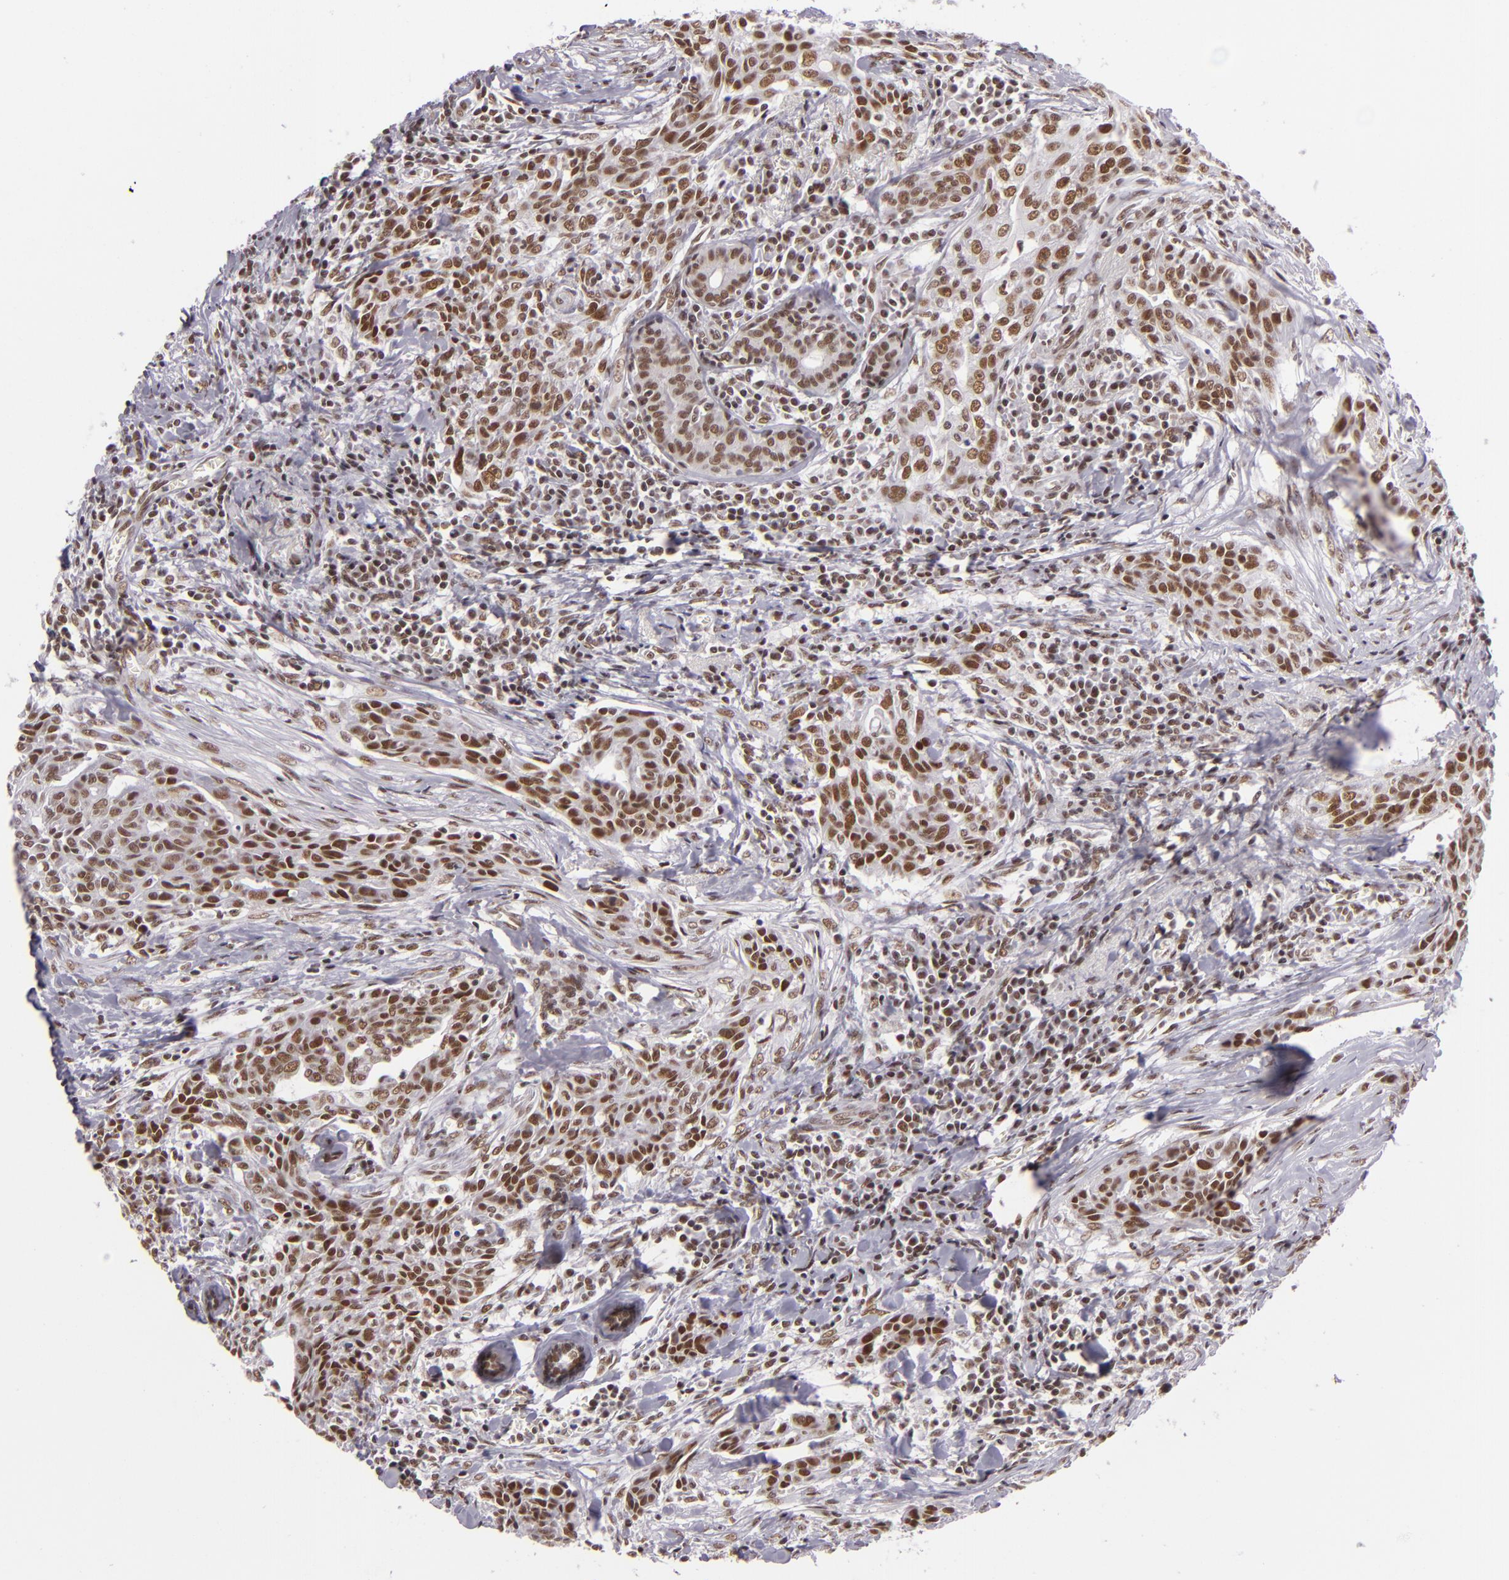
{"staining": {"intensity": "moderate", "quantity": ">75%", "location": "nuclear"}, "tissue": "breast cancer", "cell_type": "Tumor cells", "image_type": "cancer", "snomed": [{"axis": "morphology", "description": "Duct carcinoma"}, {"axis": "topography", "description": "Breast"}], "caption": "An image showing moderate nuclear expression in about >75% of tumor cells in breast cancer, as visualized by brown immunohistochemical staining.", "gene": "BRD8", "patient": {"sex": "female", "age": 50}}